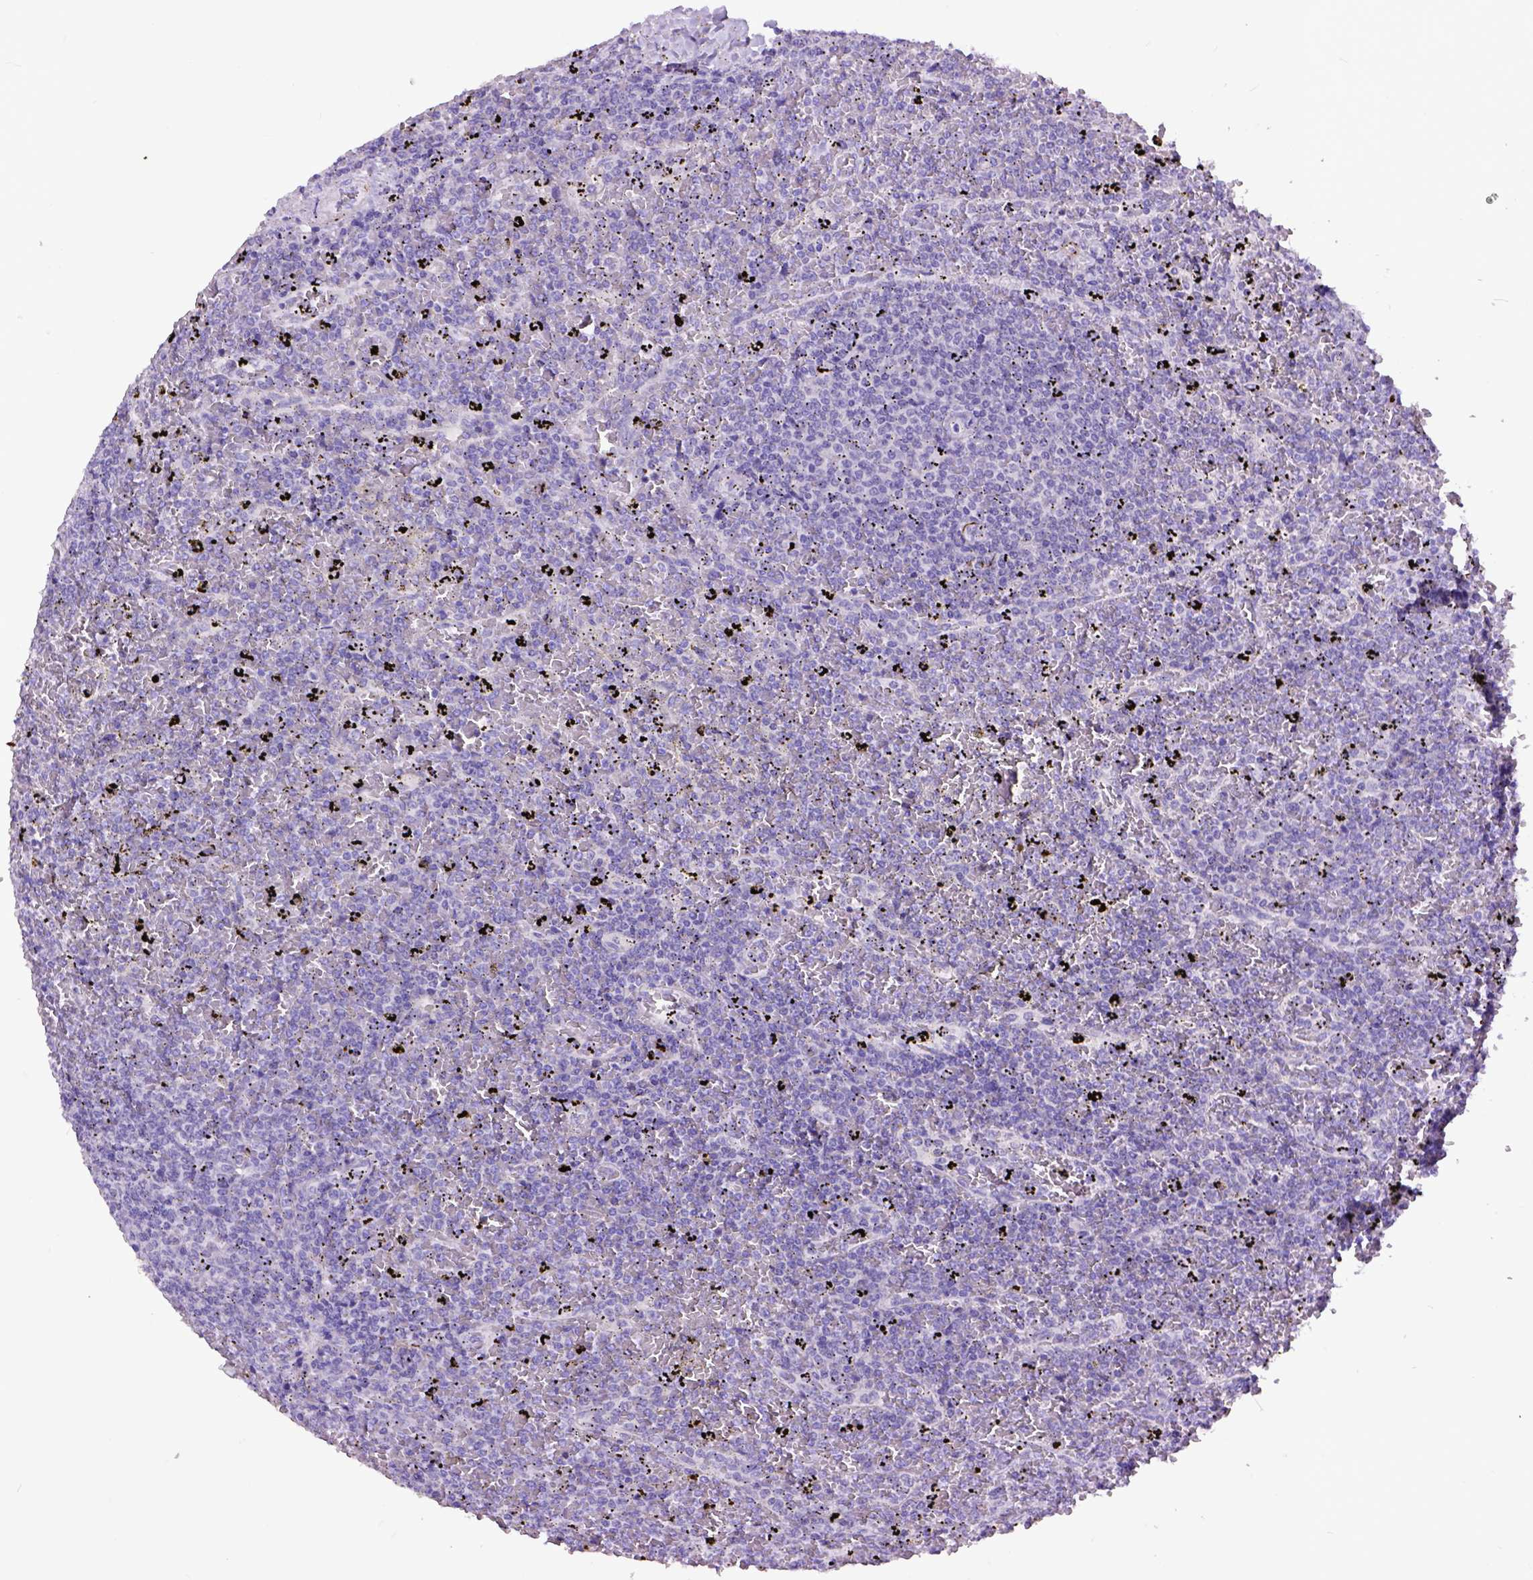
{"staining": {"intensity": "negative", "quantity": "none", "location": "none"}, "tissue": "lymphoma", "cell_type": "Tumor cells", "image_type": "cancer", "snomed": [{"axis": "morphology", "description": "Malignant lymphoma, non-Hodgkin's type, Low grade"}, {"axis": "topography", "description": "Spleen"}], "caption": "Human low-grade malignant lymphoma, non-Hodgkin's type stained for a protein using immunohistochemistry (IHC) shows no positivity in tumor cells.", "gene": "RAB25", "patient": {"sex": "female", "age": 77}}